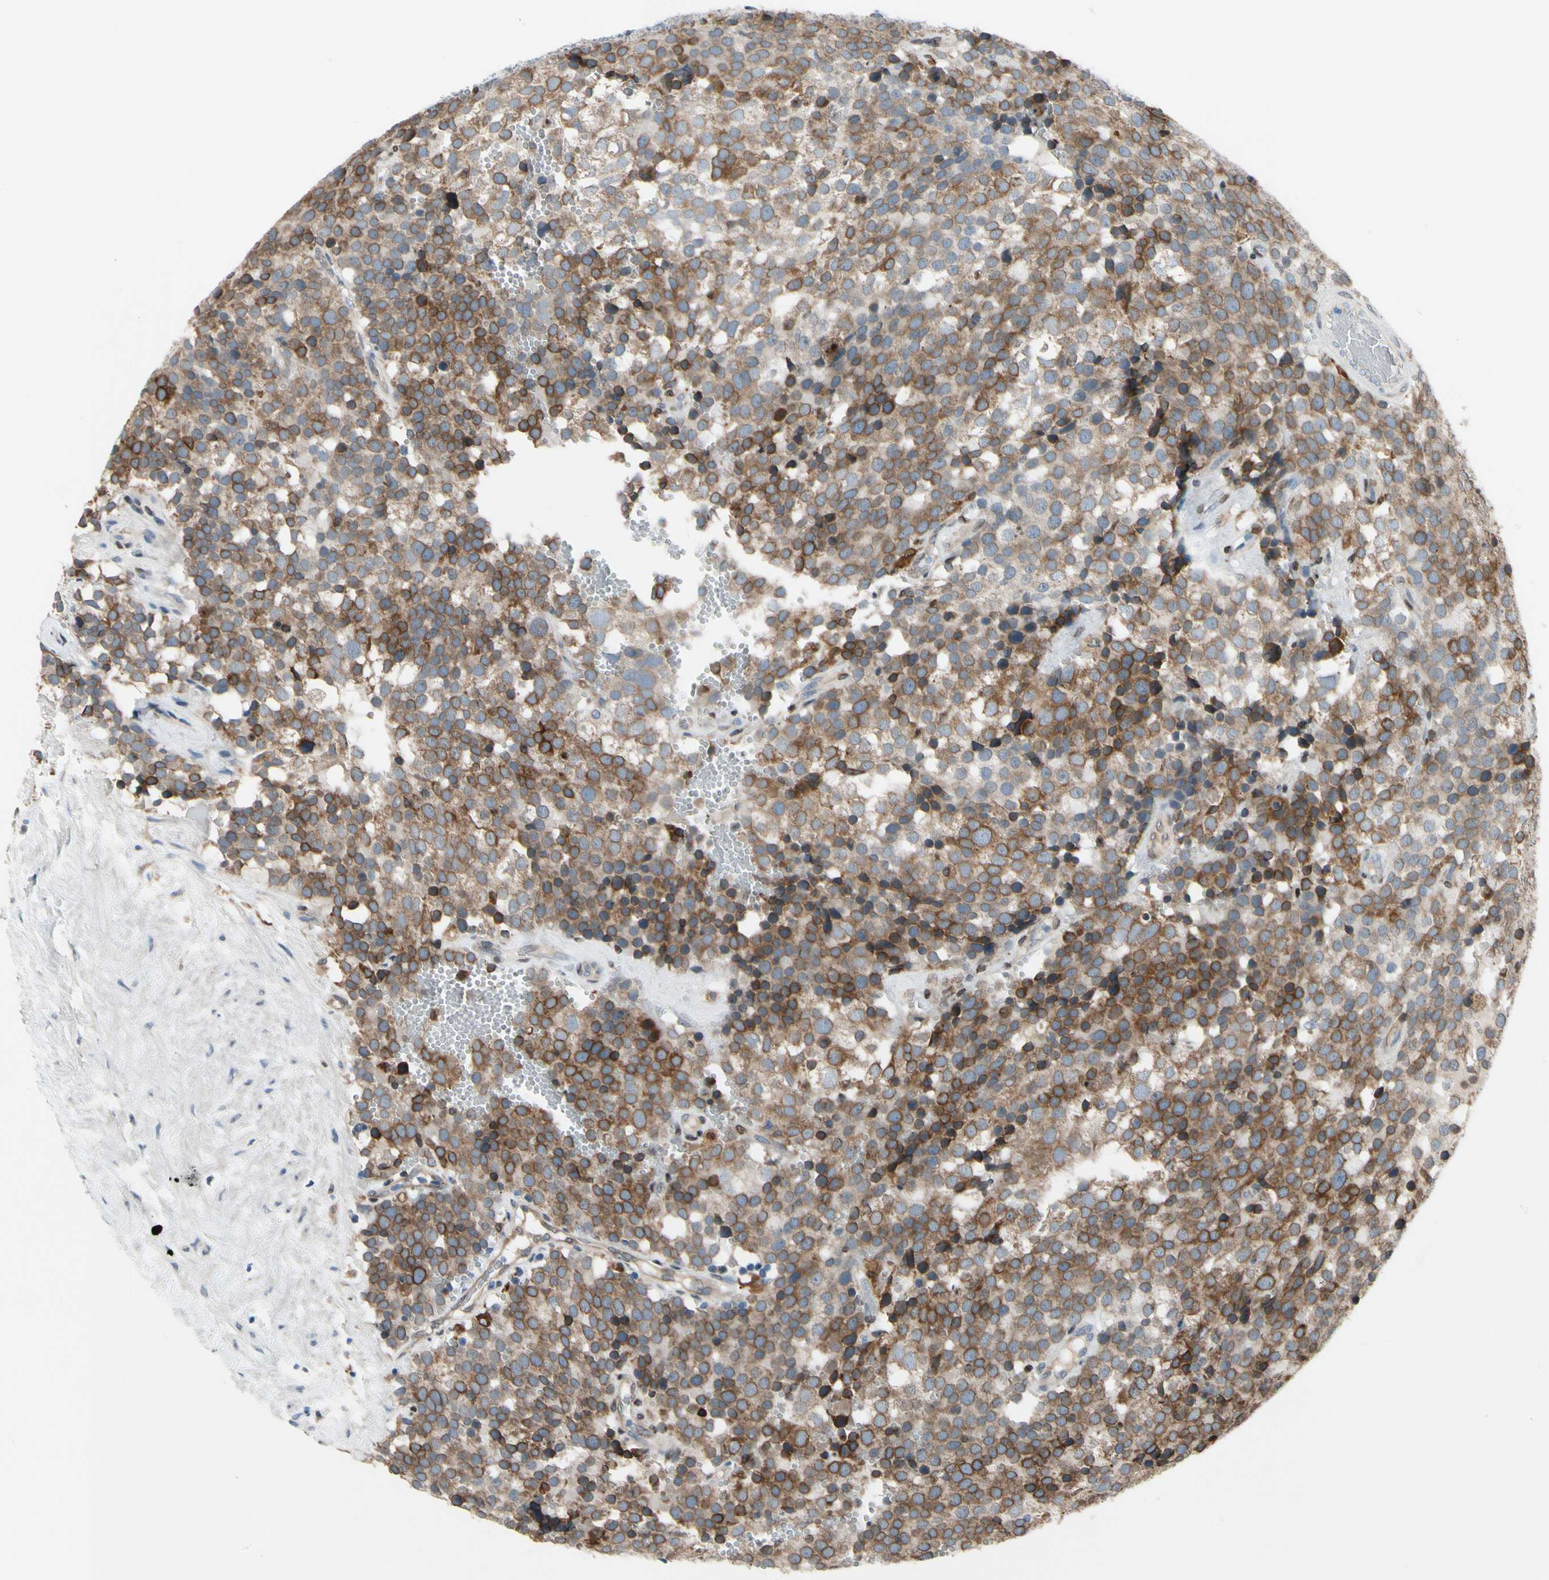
{"staining": {"intensity": "moderate", "quantity": ">75%", "location": "cytoplasmic/membranous"}, "tissue": "testis cancer", "cell_type": "Tumor cells", "image_type": "cancer", "snomed": [{"axis": "morphology", "description": "Seminoma, NOS"}, {"axis": "topography", "description": "Testis"}], "caption": "IHC (DAB (3,3'-diaminobenzidine)) staining of human testis cancer (seminoma) displays moderate cytoplasmic/membranous protein staining in about >75% of tumor cells.", "gene": "PRXL2A", "patient": {"sex": "male", "age": 71}}